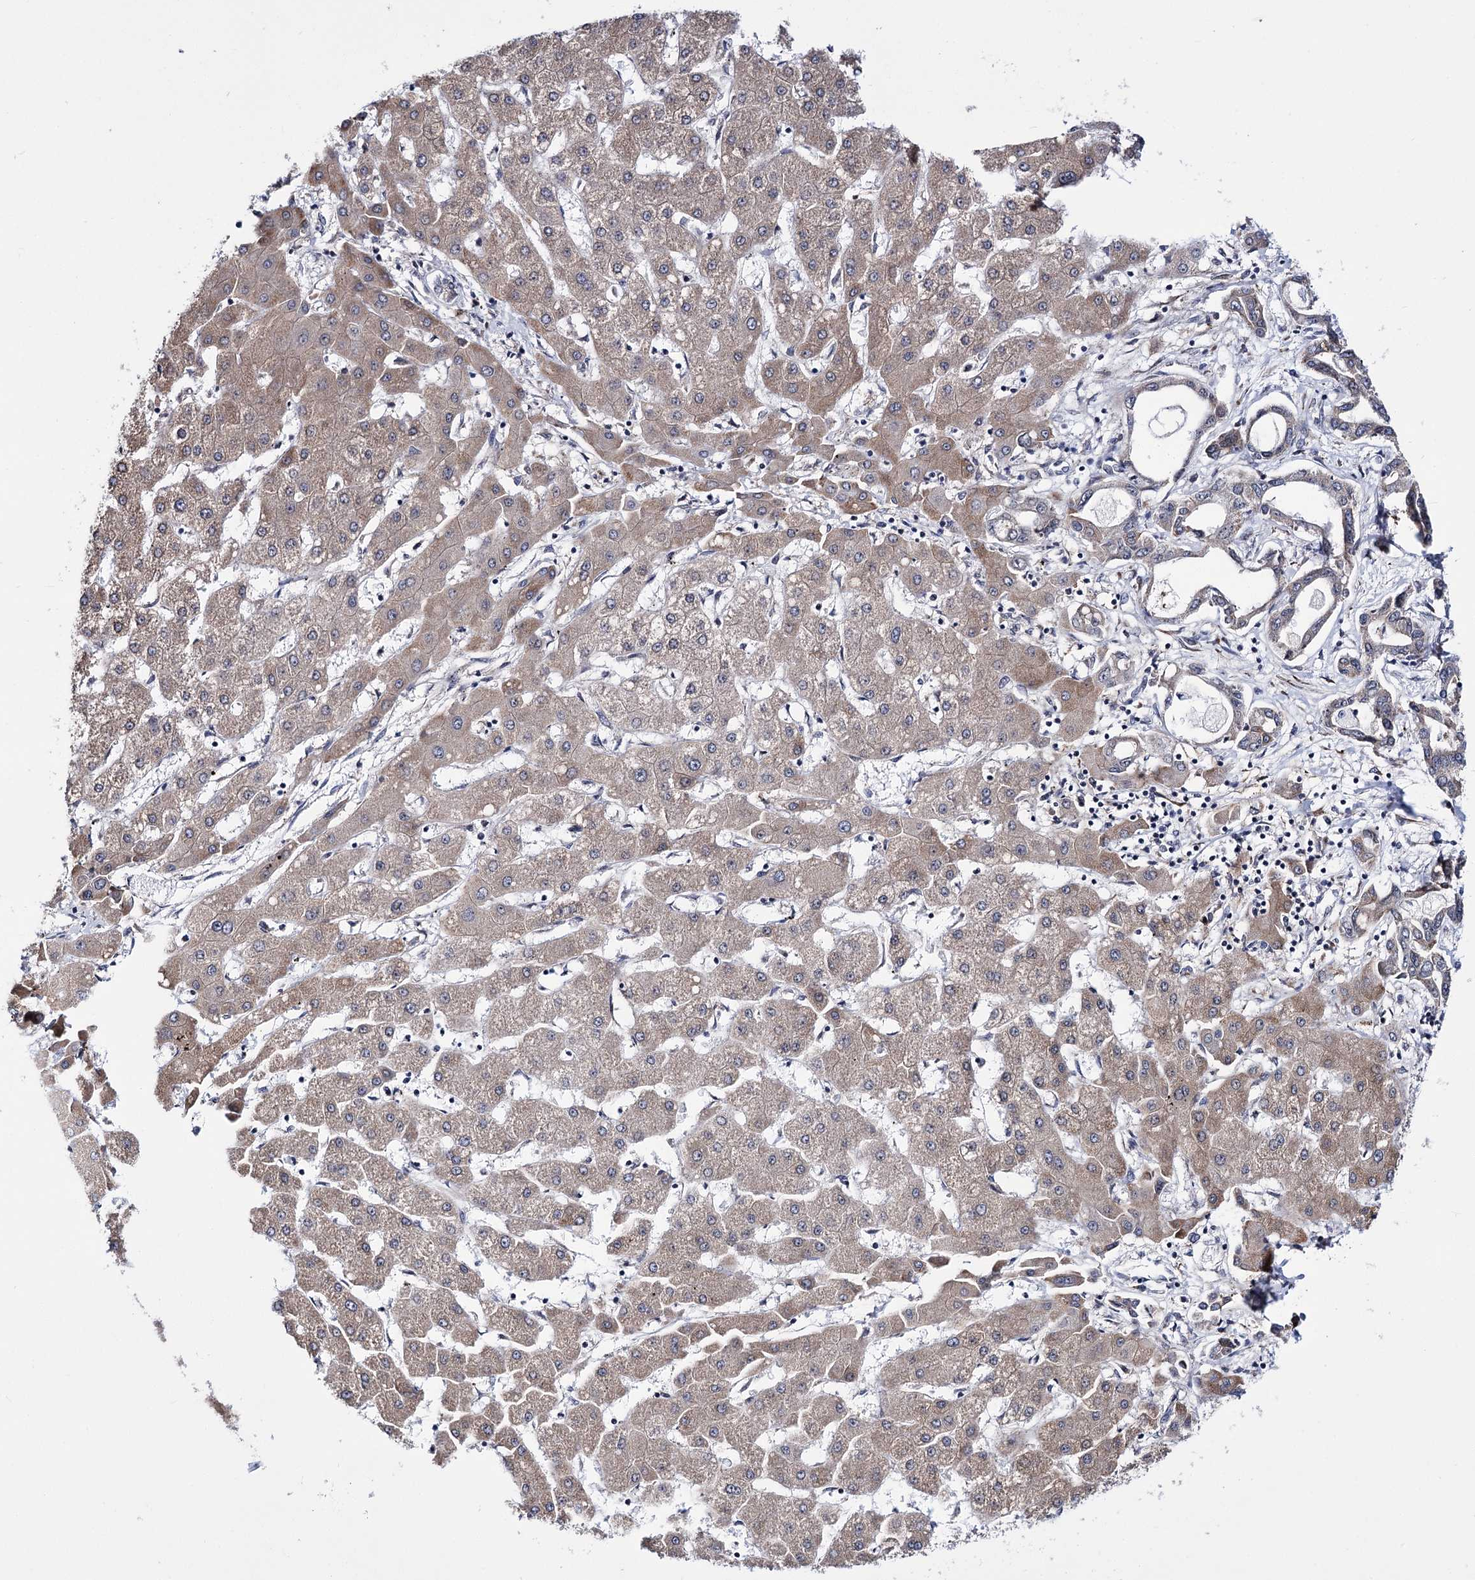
{"staining": {"intensity": "moderate", "quantity": ">75%", "location": "cytoplasmic/membranous"}, "tissue": "liver cancer", "cell_type": "Tumor cells", "image_type": "cancer", "snomed": [{"axis": "morphology", "description": "Cholangiocarcinoma"}, {"axis": "topography", "description": "Liver"}], "caption": "Human liver cancer (cholangiocarcinoma) stained for a protein (brown) displays moderate cytoplasmic/membranous positive positivity in about >75% of tumor cells.", "gene": "PPRC1", "patient": {"sex": "male", "age": 59}}